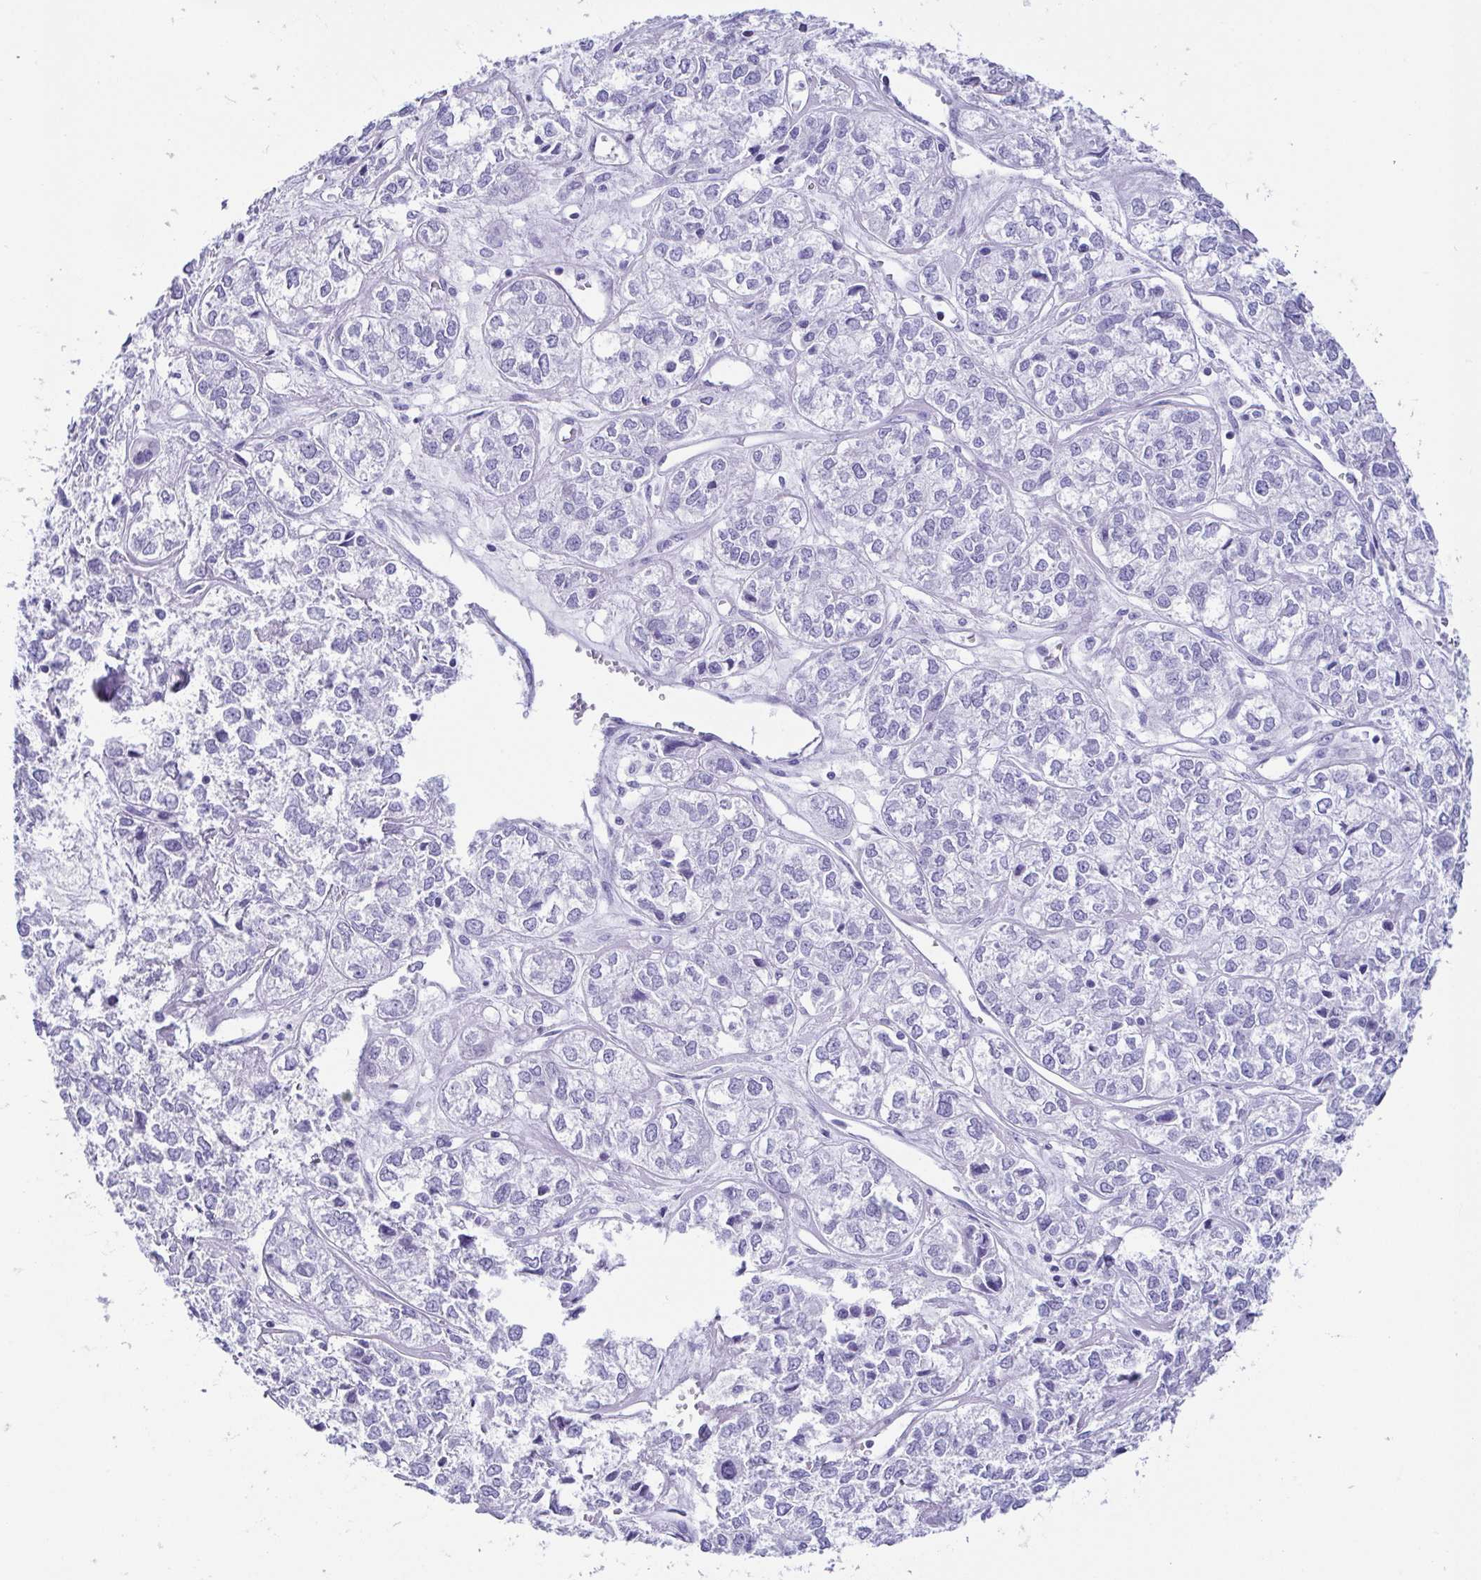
{"staining": {"intensity": "negative", "quantity": "none", "location": "none"}, "tissue": "ovarian cancer", "cell_type": "Tumor cells", "image_type": "cancer", "snomed": [{"axis": "morphology", "description": "Carcinoma, endometroid"}, {"axis": "topography", "description": "Ovary"}], "caption": "IHC image of neoplastic tissue: endometroid carcinoma (ovarian) stained with DAB (3,3'-diaminobenzidine) shows no significant protein staining in tumor cells.", "gene": "CD164L2", "patient": {"sex": "female", "age": 64}}